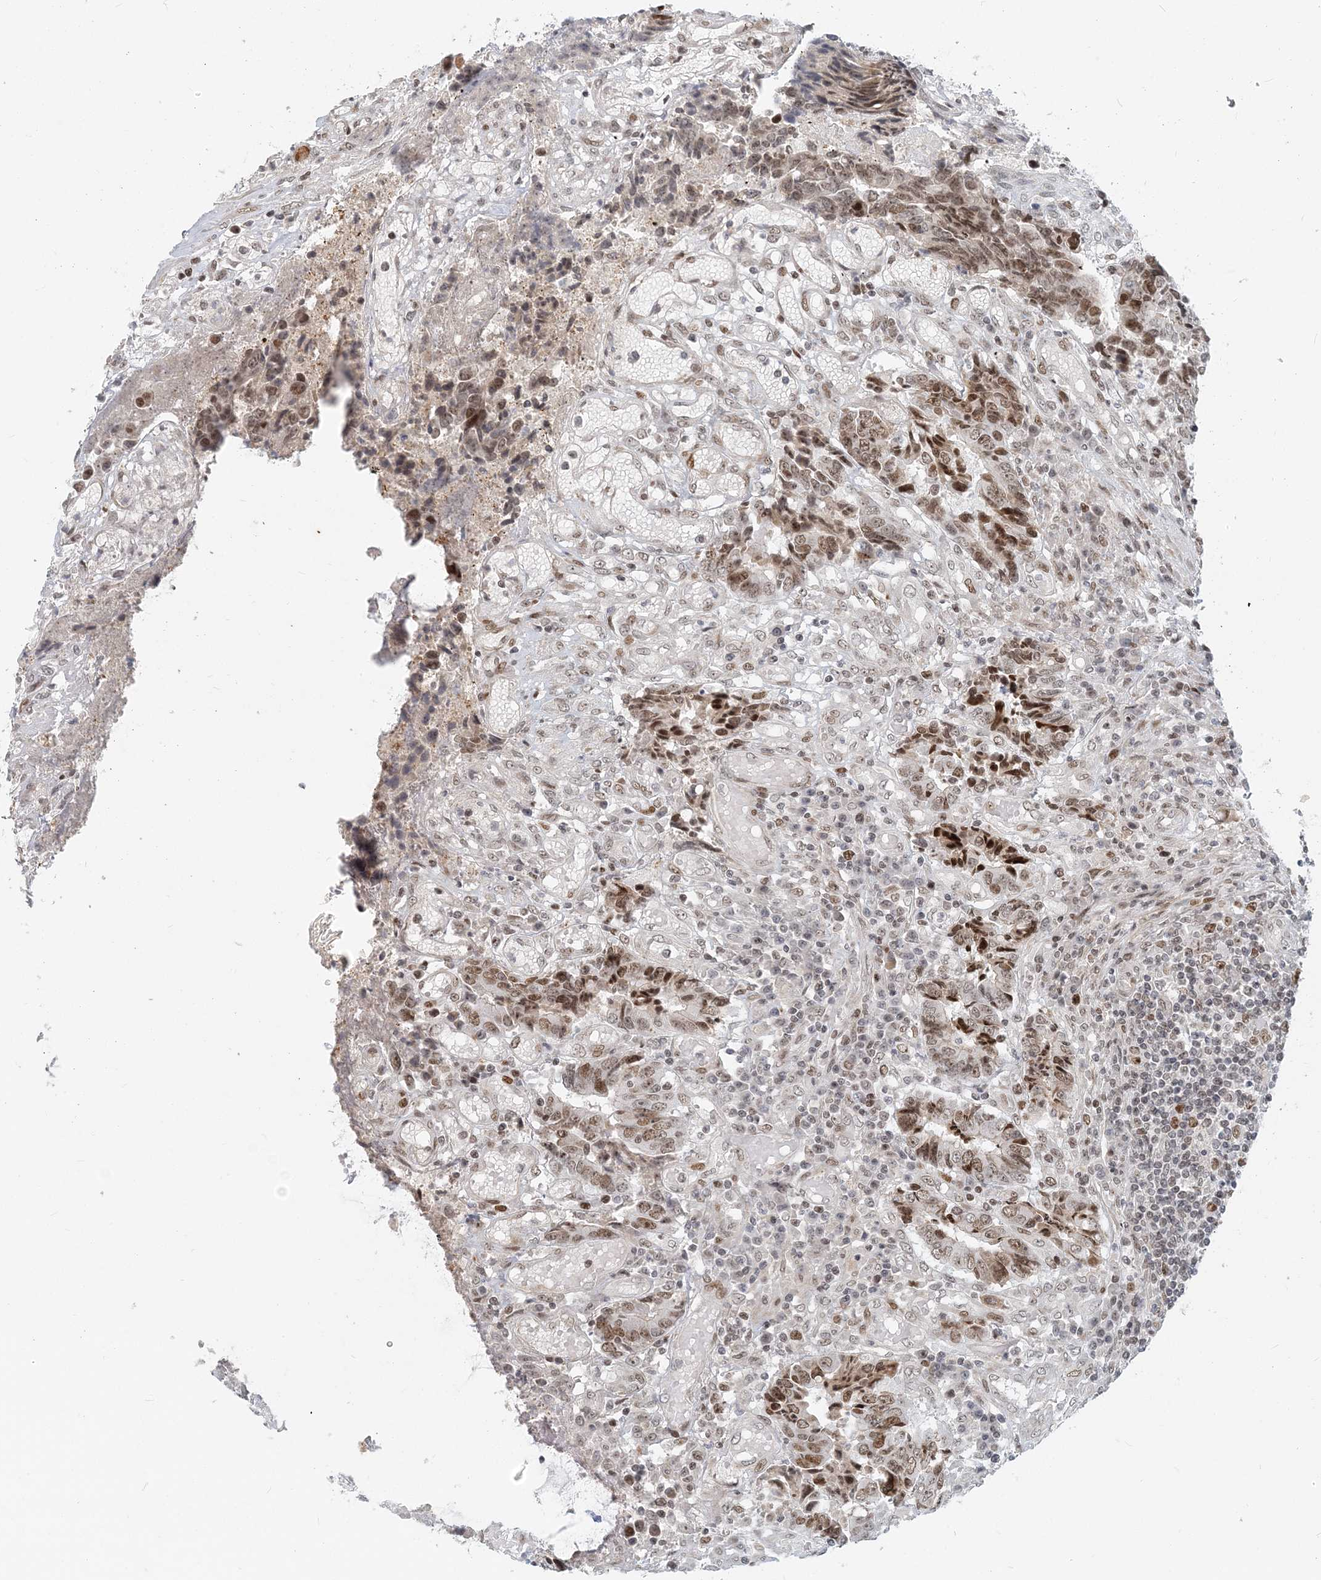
{"staining": {"intensity": "moderate", "quantity": ">75%", "location": "nuclear"}, "tissue": "colorectal cancer", "cell_type": "Tumor cells", "image_type": "cancer", "snomed": [{"axis": "morphology", "description": "Adenocarcinoma, NOS"}, {"axis": "topography", "description": "Rectum"}], "caption": "Tumor cells display medium levels of moderate nuclear expression in approximately >75% of cells in colorectal cancer (adenocarcinoma).", "gene": "BAZ1B", "patient": {"sex": "male", "age": 84}}